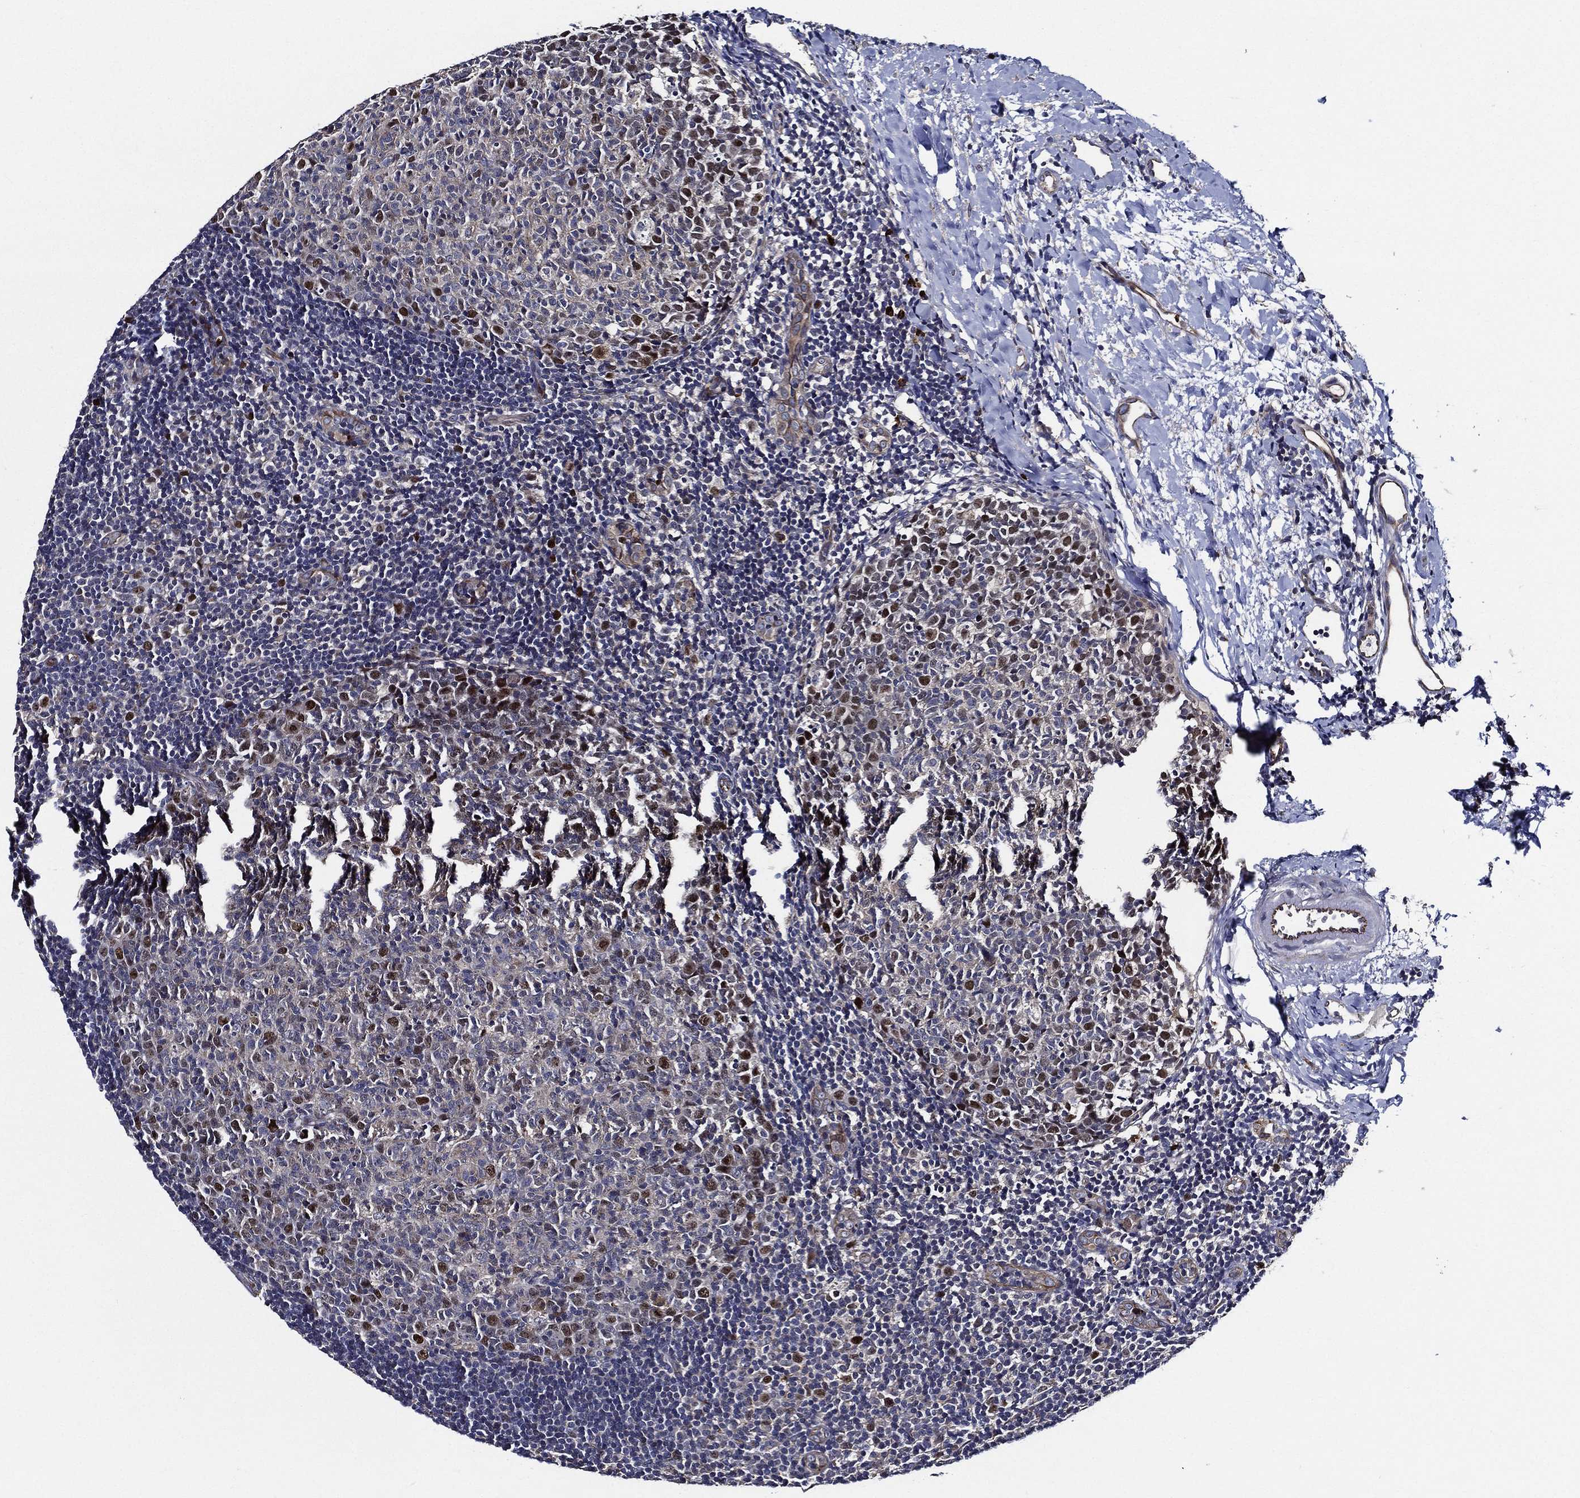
{"staining": {"intensity": "moderate", "quantity": "<25%", "location": "nuclear"}, "tissue": "tonsil", "cell_type": "Germinal center cells", "image_type": "normal", "snomed": [{"axis": "morphology", "description": "Normal tissue, NOS"}, {"axis": "topography", "description": "Tonsil"}], "caption": "Immunohistochemical staining of unremarkable tonsil exhibits <25% levels of moderate nuclear protein expression in approximately <25% of germinal center cells. Ihc stains the protein of interest in brown and the nuclei are stained blue.", "gene": "KIF20B", "patient": {"sex": "female", "age": 13}}